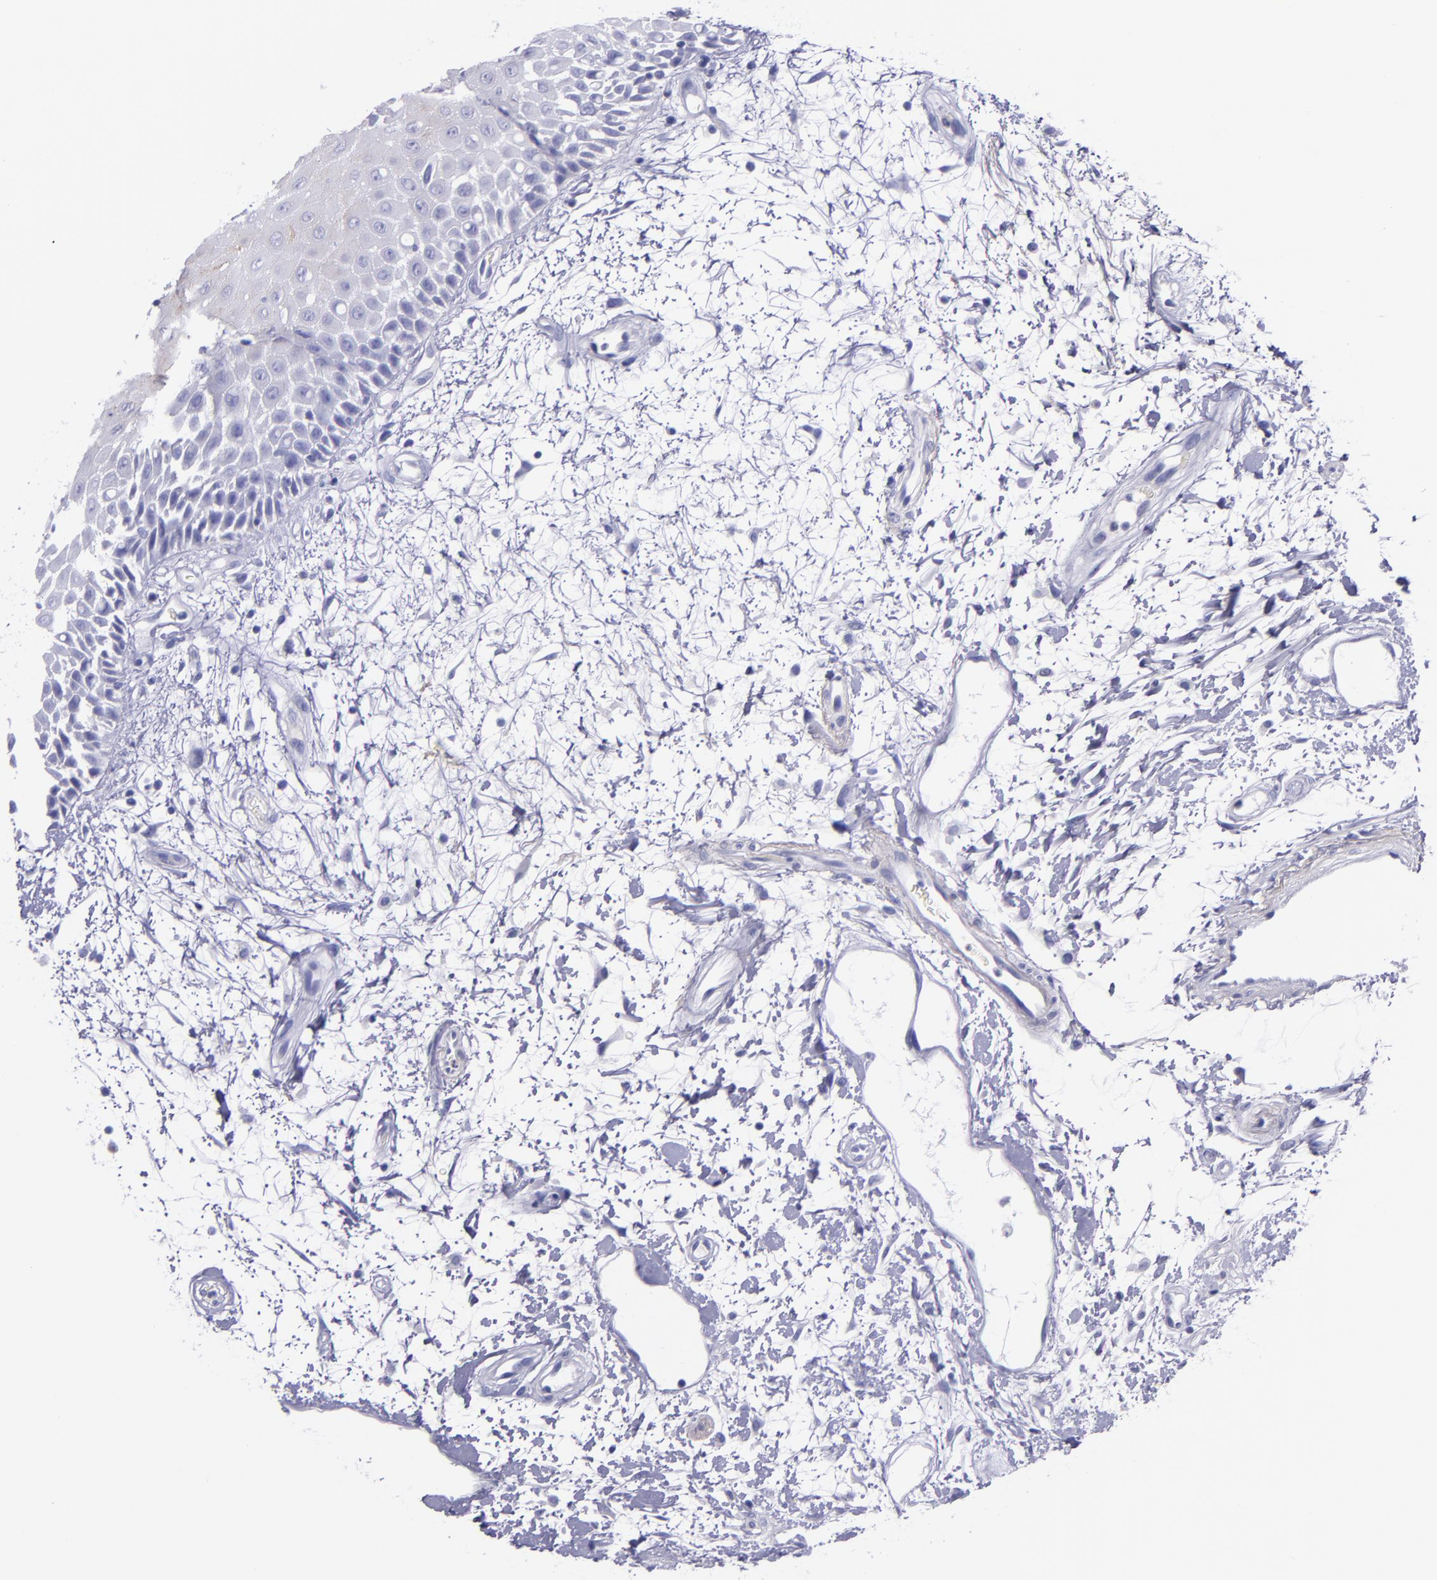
{"staining": {"intensity": "moderate", "quantity": "25%-75%", "location": "cytoplasmic/membranous"}, "tissue": "oral mucosa", "cell_type": "Squamous epithelial cells", "image_type": "normal", "snomed": [{"axis": "morphology", "description": "Normal tissue, NOS"}, {"axis": "morphology", "description": "Squamous cell carcinoma, NOS"}, {"axis": "topography", "description": "Skeletal muscle"}, {"axis": "topography", "description": "Oral tissue"}, {"axis": "topography", "description": "Head-Neck"}], "caption": "Protein staining of unremarkable oral mucosa demonstrates moderate cytoplasmic/membranous staining in approximately 25%-75% of squamous epithelial cells. Using DAB (brown) and hematoxylin (blue) stains, captured at high magnification using brightfield microscopy.", "gene": "SLPI", "patient": {"sex": "female", "age": 84}}